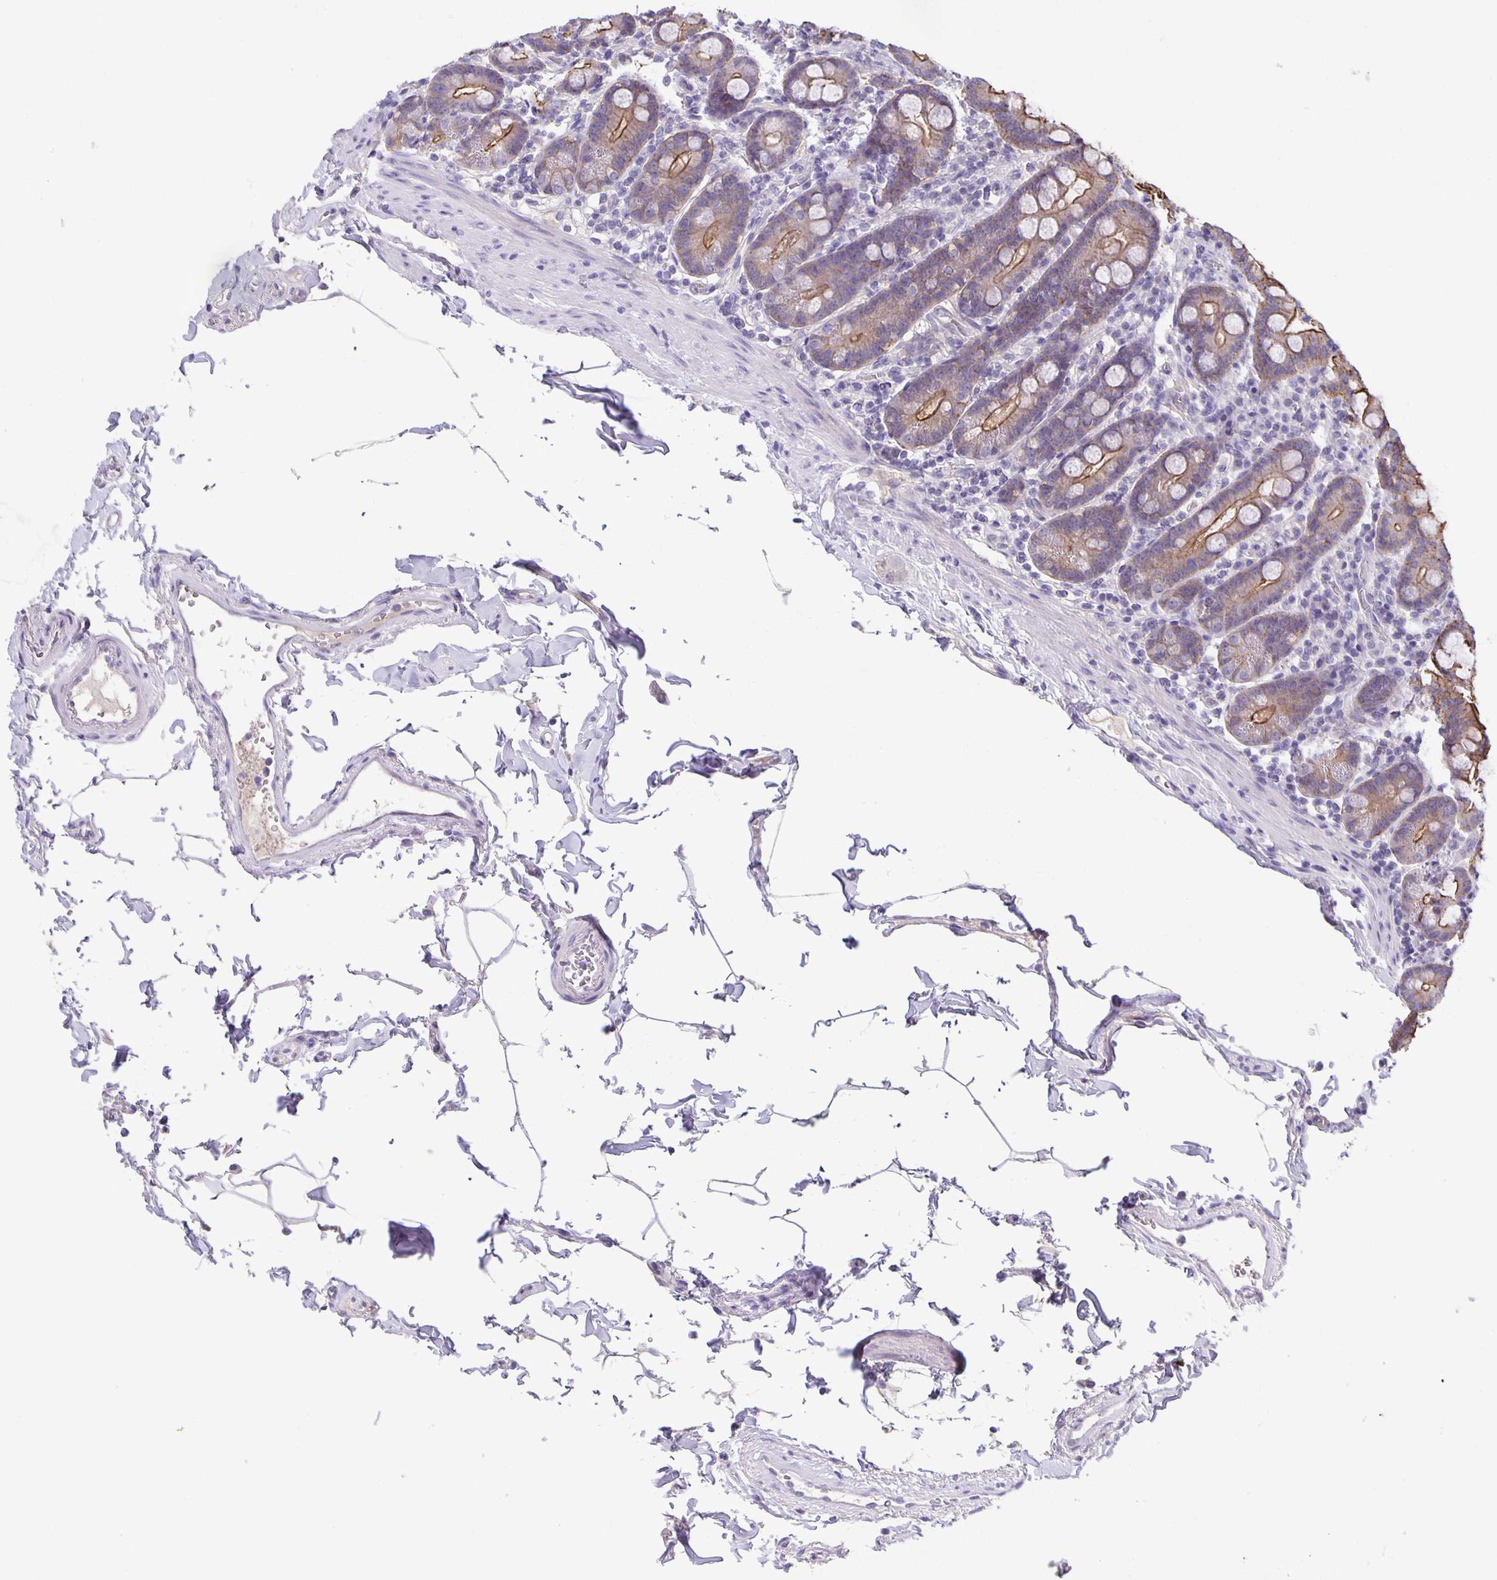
{"staining": {"intensity": "moderate", "quantity": ">75%", "location": "cytoplasmic/membranous"}, "tissue": "duodenum", "cell_type": "Glandular cells", "image_type": "normal", "snomed": [{"axis": "morphology", "description": "Normal tissue, NOS"}, {"axis": "topography", "description": "Pancreas"}, {"axis": "topography", "description": "Duodenum"}], "caption": "Protein expression analysis of benign duodenum demonstrates moderate cytoplasmic/membranous staining in approximately >75% of glandular cells. (IHC, brightfield microscopy, high magnification).", "gene": "PTPN3", "patient": {"sex": "male", "age": 59}}